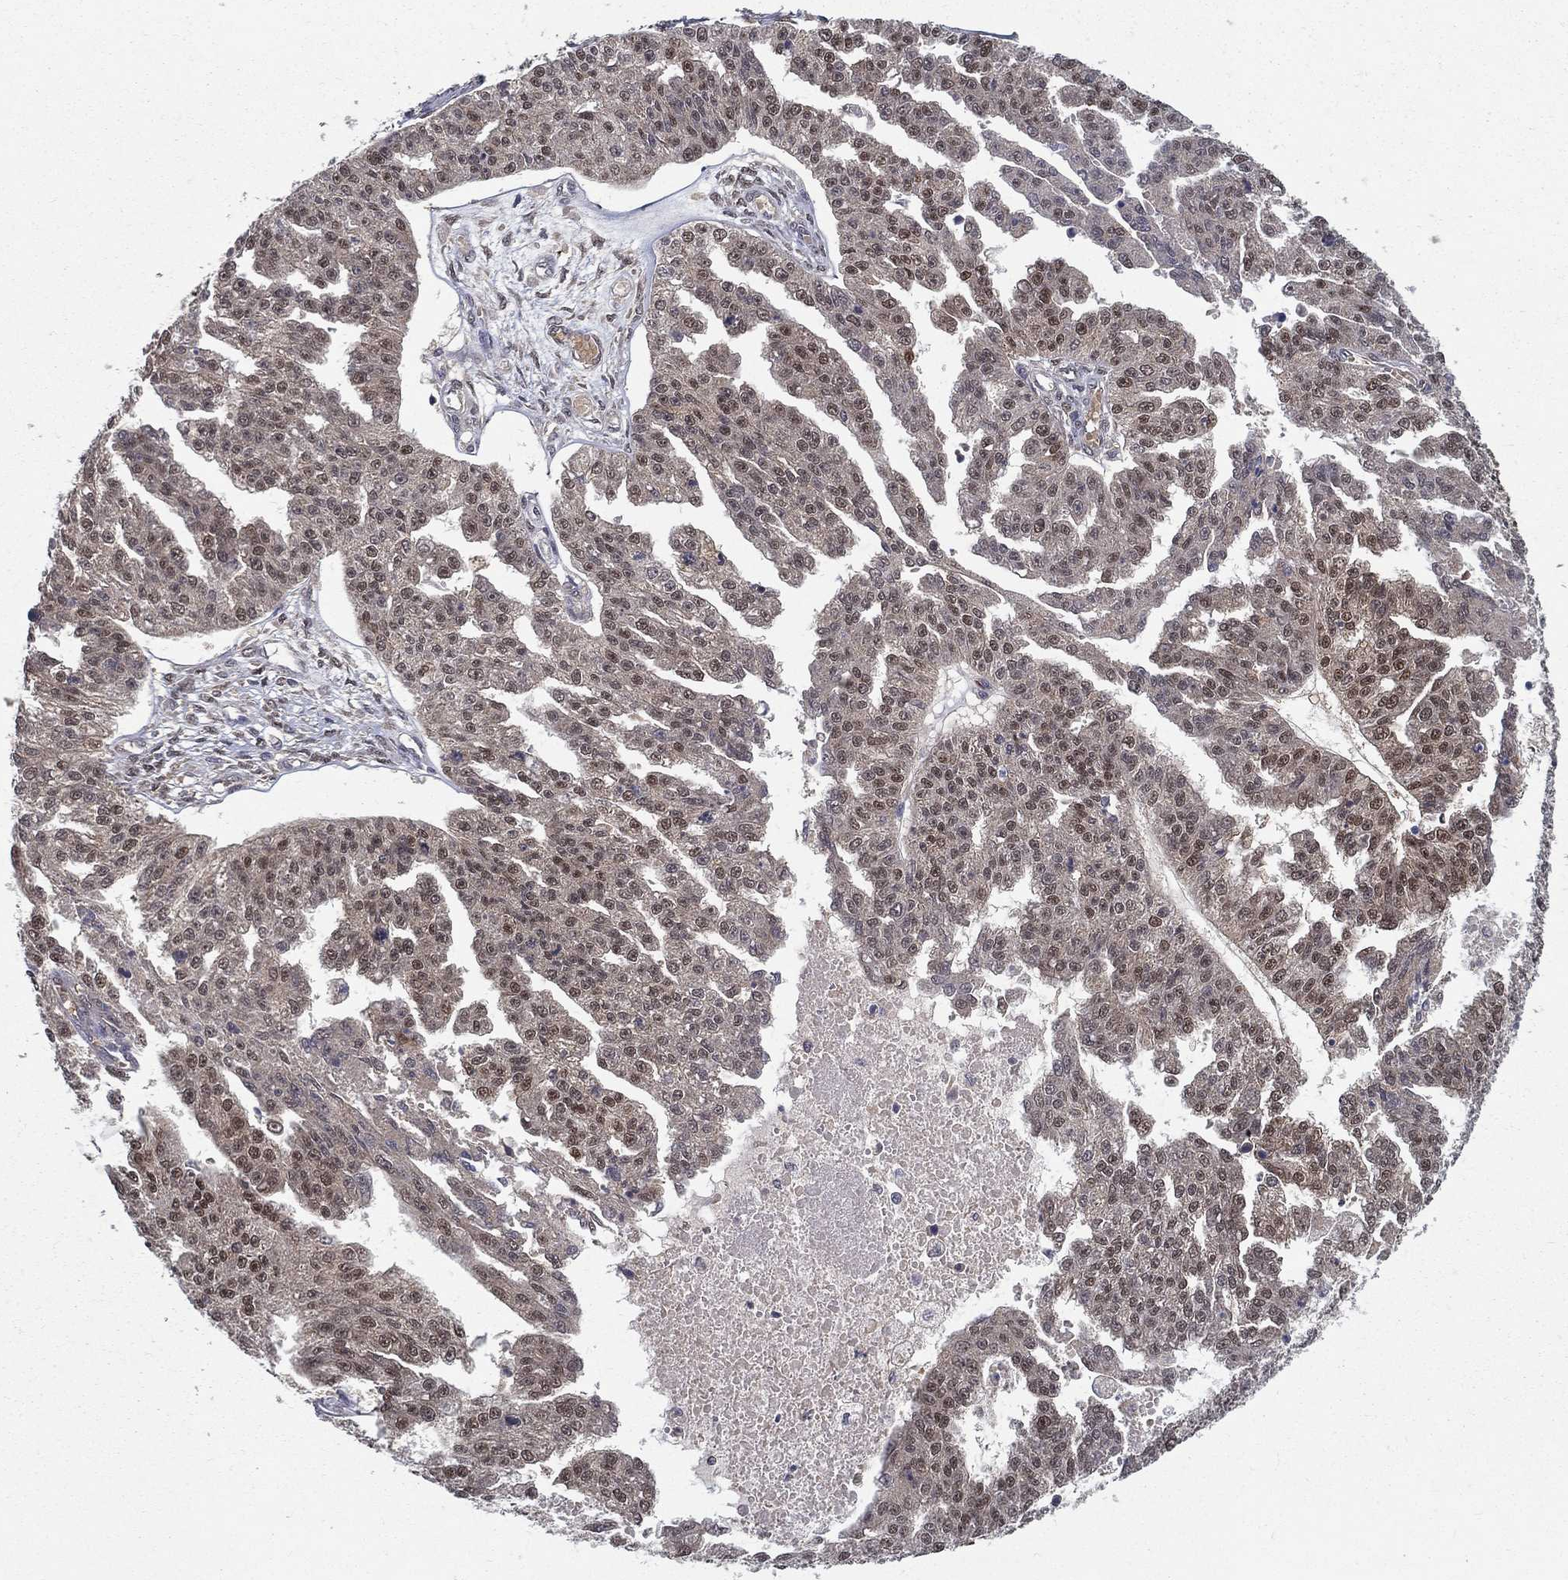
{"staining": {"intensity": "moderate", "quantity": "<25%", "location": "cytoplasmic/membranous,nuclear"}, "tissue": "ovarian cancer", "cell_type": "Tumor cells", "image_type": "cancer", "snomed": [{"axis": "morphology", "description": "Cystadenocarcinoma, serous, NOS"}, {"axis": "topography", "description": "Ovary"}], "caption": "Protein expression analysis of human ovarian serous cystadenocarcinoma reveals moderate cytoplasmic/membranous and nuclear staining in about <25% of tumor cells.", "gene": "CARM1", "patient": {"sex": "female", "age": 58}}